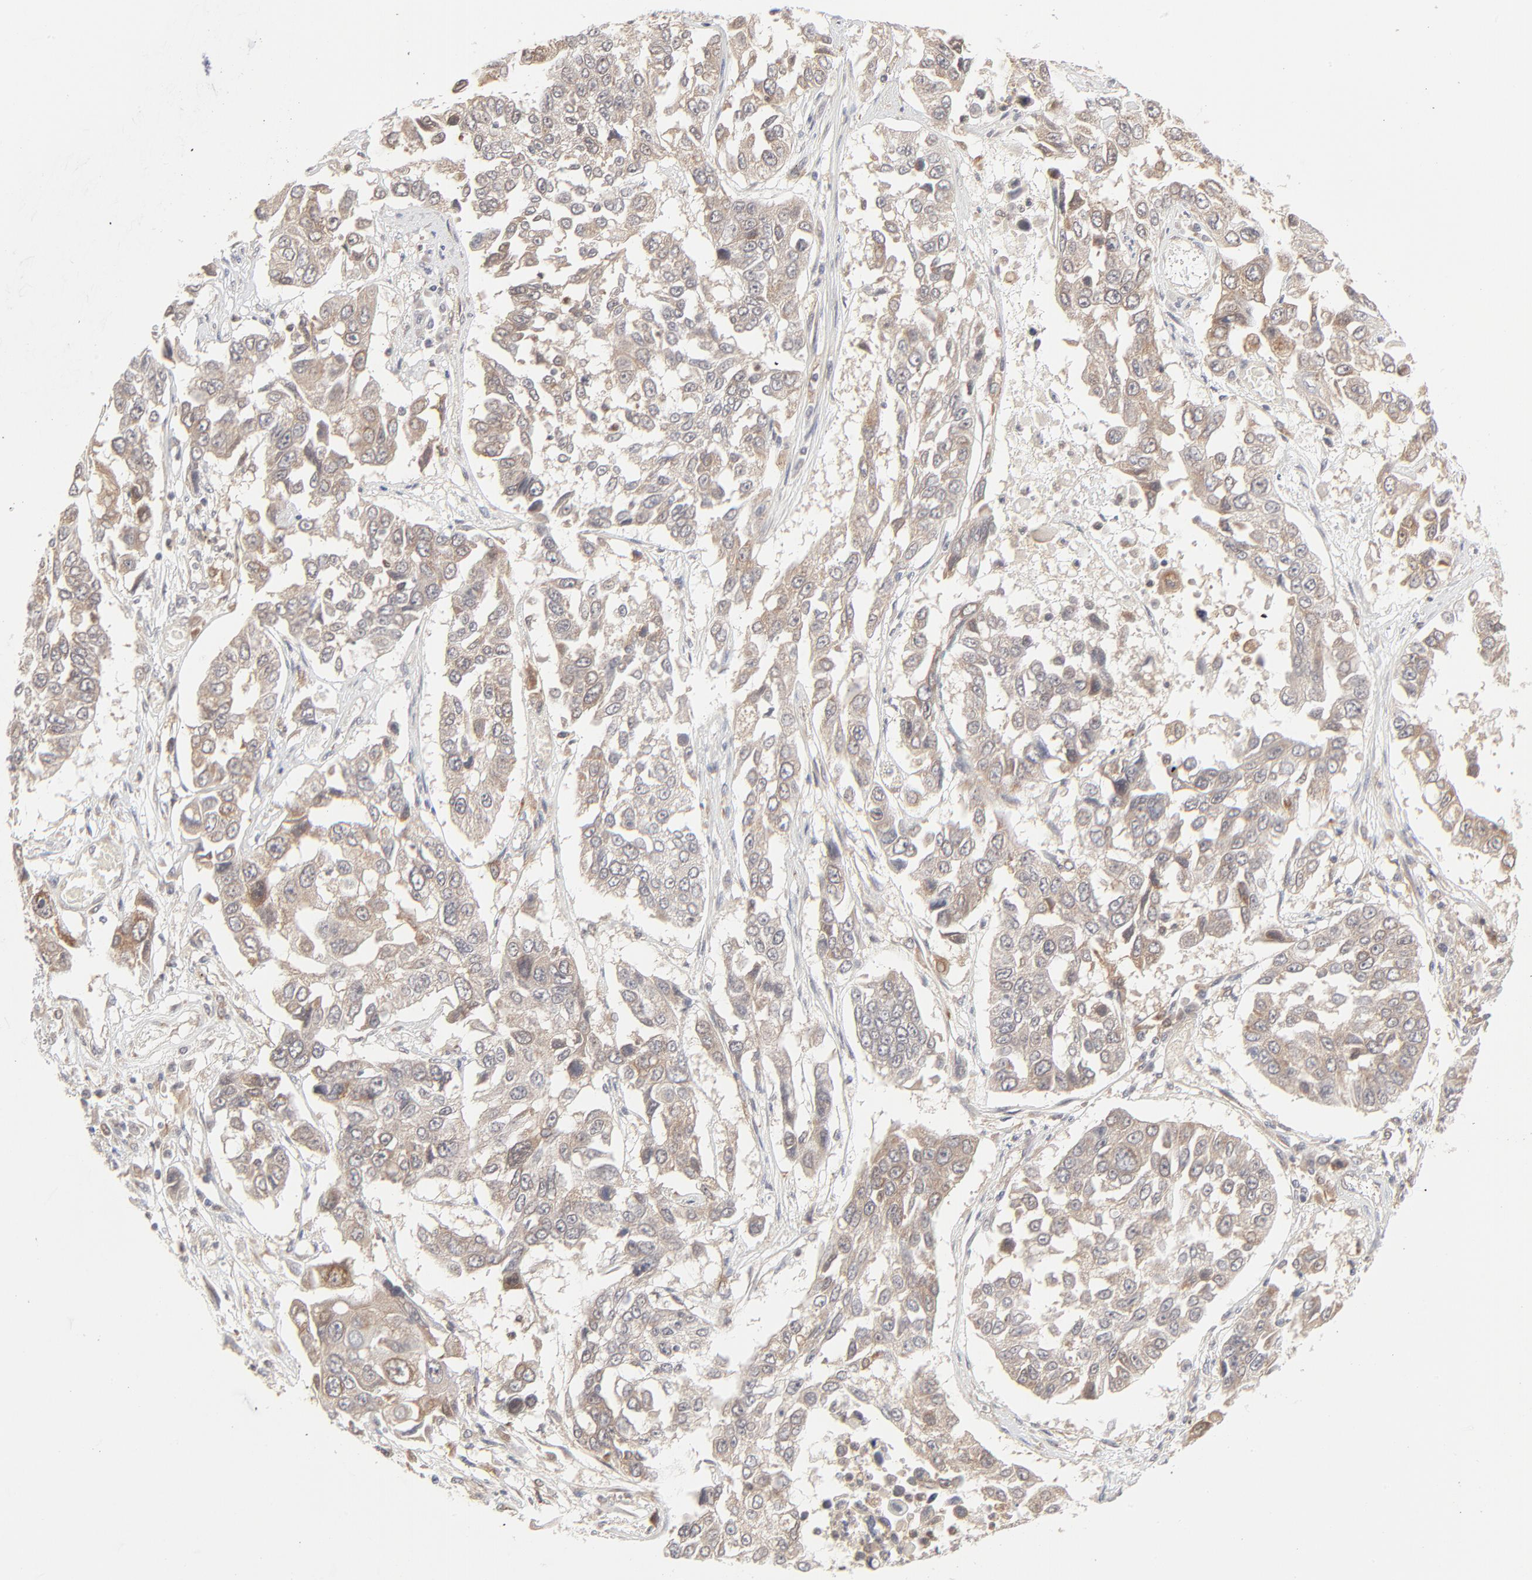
{"staining": {"intensity": "moderate", "quantity": "25%-75%", "location": "cytoplasmic/membranous"}, "tissue": "lung cancer", "cell_type": "Tumor cells", "image_type": "cancer", "snomed": [{"axis": "morphology", "description": "Squamous cell carcinoma, NOS"}, {"axis": "topography", "description": "Lung"}], "caption": "Protein expression by IHC reveals moderate cytoplasmic/membranous expression in approximately 25%-75% of tumor cells in lung cancer (squamous cell carcinoma).", "gene": "RAB5C", "patient": {"sex": "male", "age": 71}}